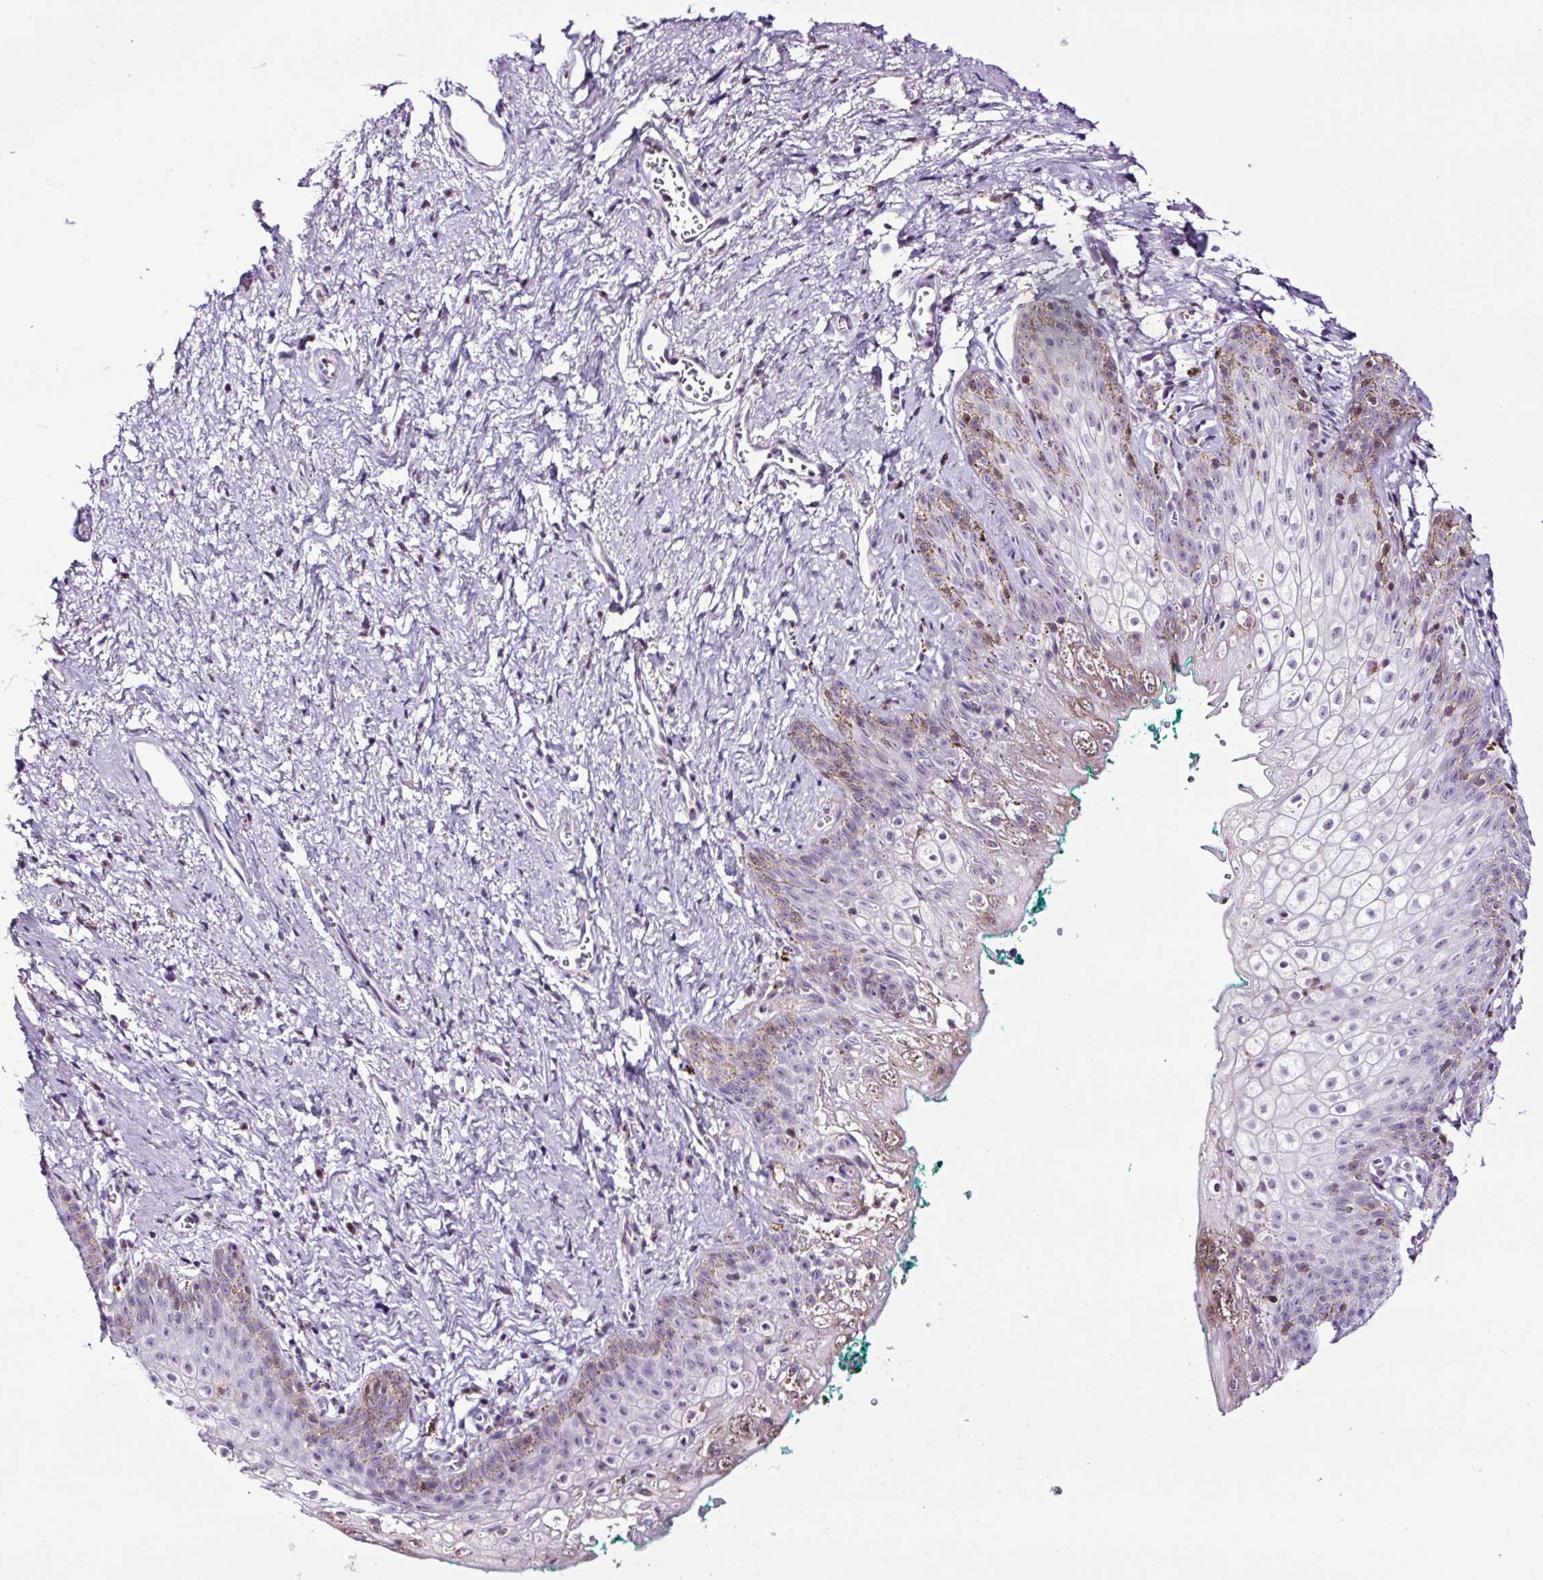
{"staining": {"intensity": "weak", "quantity": "<25%", "location": "cytoplasmic/membranous"}, "tissue": "vagina", "cell_type": "Squamous epithelial cells", "image_type": "normal", "snomed": [{"axis": "morphology", "description": "Normal tissue, NOS"}, {"axis": "topography", "description": "Vulva"}, {"axis": "topography", "description": "Vagina"}, {"axis": "topography", "description": "Peripheral nerve tissue"}], "caption": "A high-resolution micrograph shows immunohistochemistry staining of unremarkable vagina, which displays no significant expression in squamous epithelial cells. Brightfield microscopy of immunohistochemistry stained with DAB (3,3'-diaminobenzidine) (brown) and hematoxylin (blue), captured at high magnification.", "gene": "TAFA3", "patient": {"sex": "female", "age": 66}}